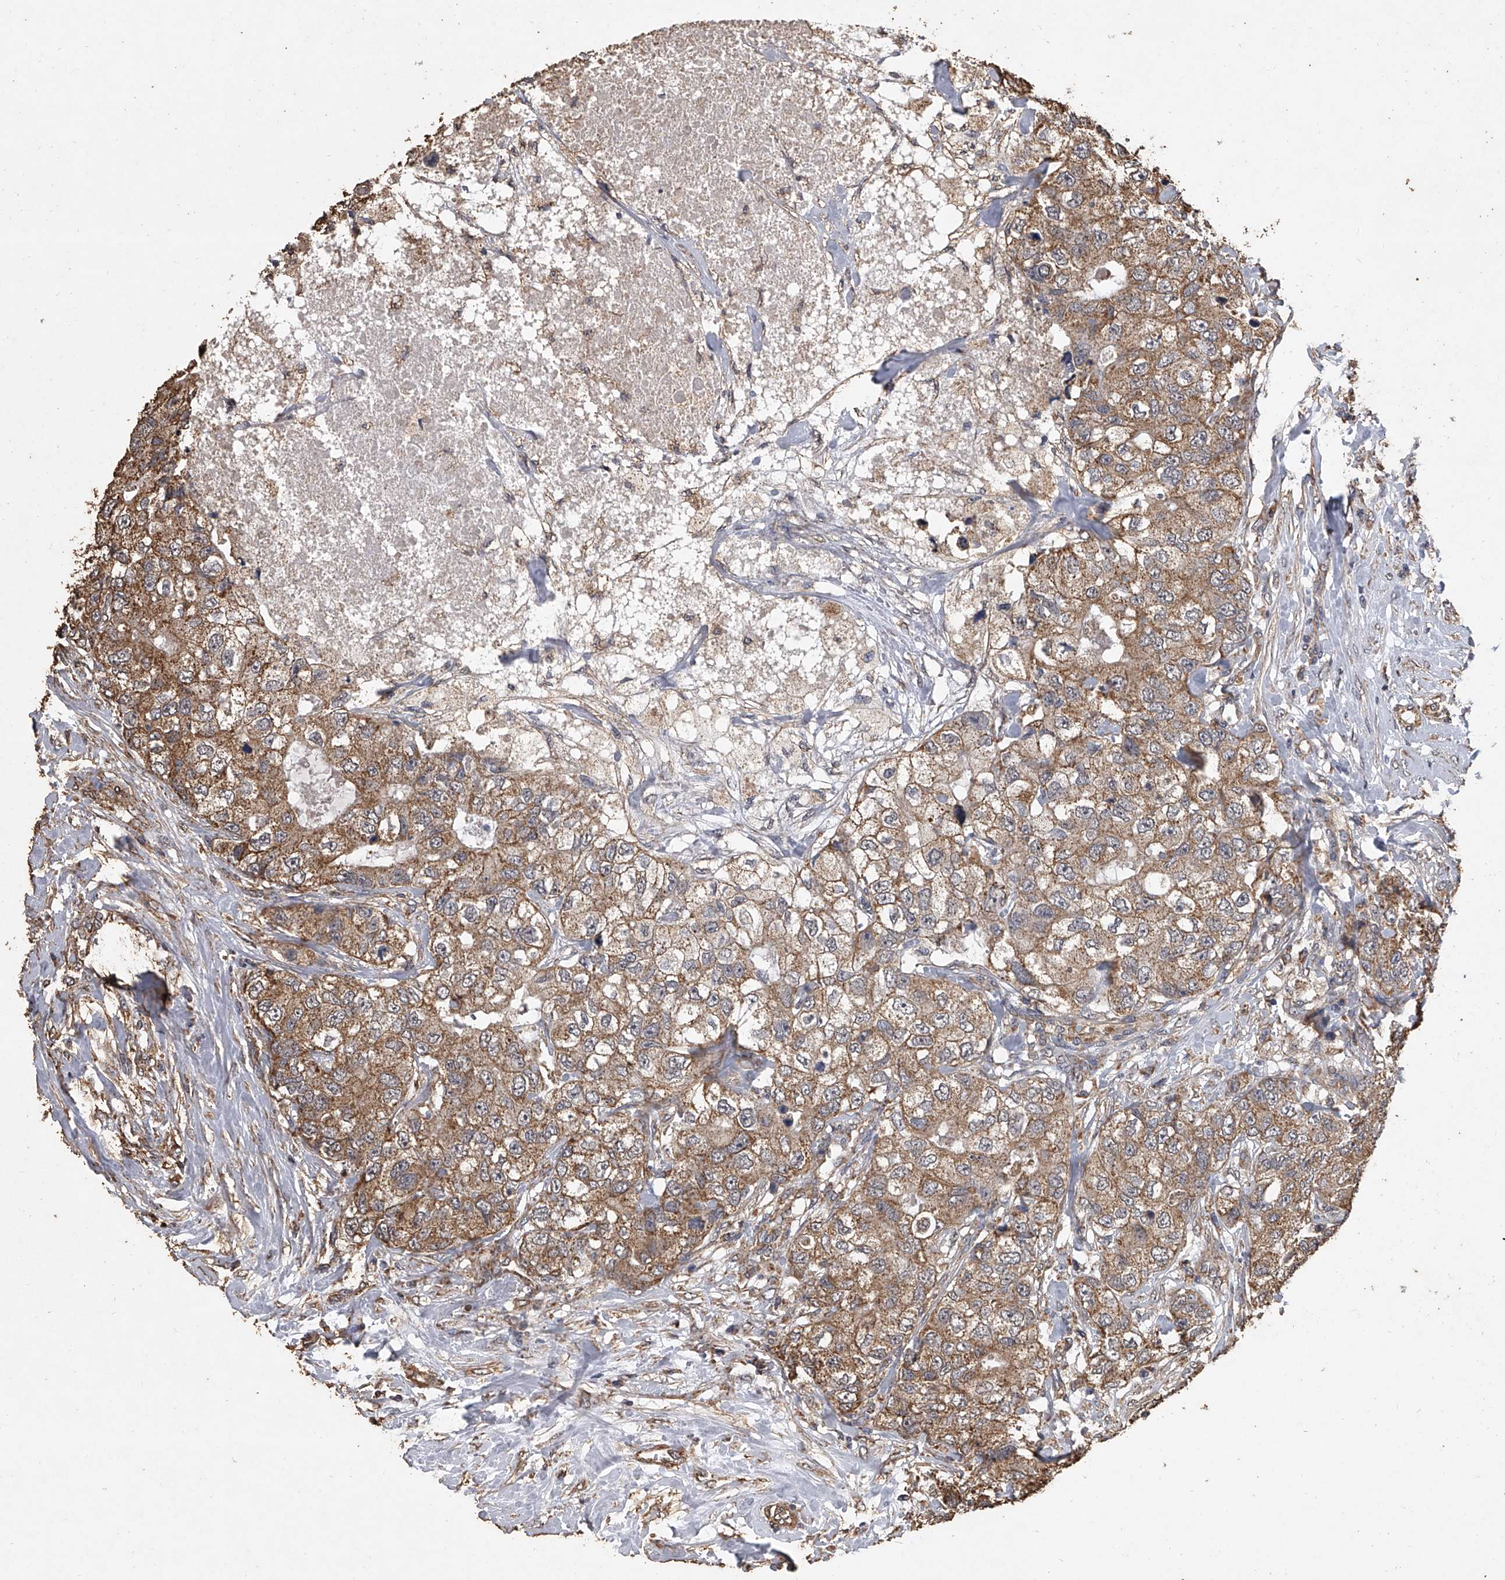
{"staining": {"intensity": "moderate", "quantity": ">75%", "location": "cytoplasmic/membranous"}, "tissue": "breast cancer", "cell_type": "Tumor cells", "image_type": "cancer", "snomed": [{"axis": "morphology", "description": "Duct carcinoma"}, {"axis": "topography", "description": "Breast"}], "caption": "Breast cancer tissue displays moderate cytoplasmic/membranous expression in about >75% of tumor cells (IHC, brightfield microscopy, high magnification).", "gene": "MRPL28", "patient": {"sex": "female", "age": 62}}